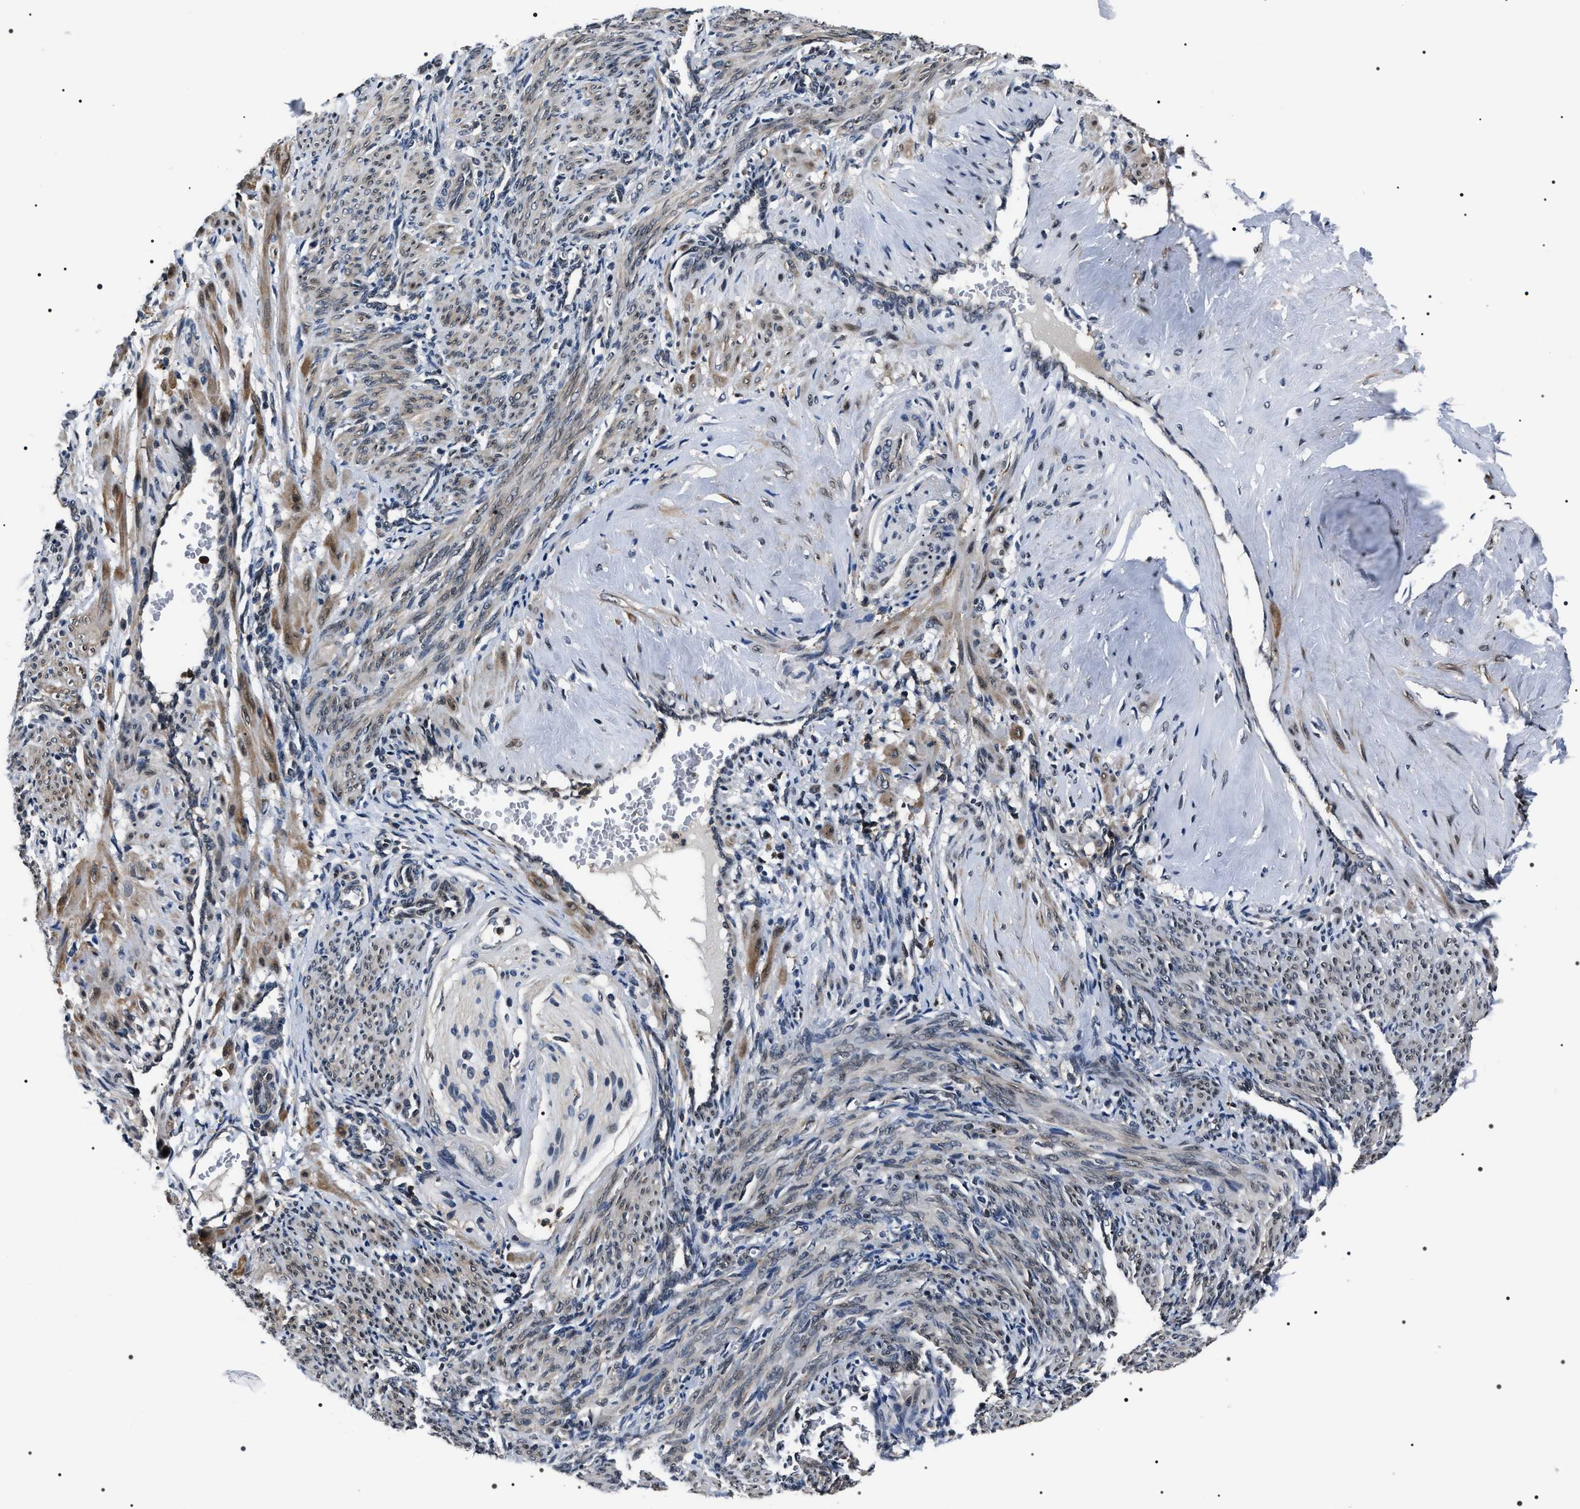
{"staining": {"intensity": "weak", "quantity": "<25%", "location": "cytoplasmic/membranous"}, "tissue": "smooth muscle", "cell_type": "Smooth muscle cells", "image_type": "normal", "snomed": [{"axis": "morphology", "description": "Normal tissue, NOS"}, {"axis": "topography", "description": "Endometrium"}], "caption": "Immunohistochemistry micrograph of normal smooth muscle: human smooth muscle stained with DAB reveals no significant protein expression in smooth muscle cells.", "gene": "SIPA1", "patient": {"sex": "female", "age": 33}}